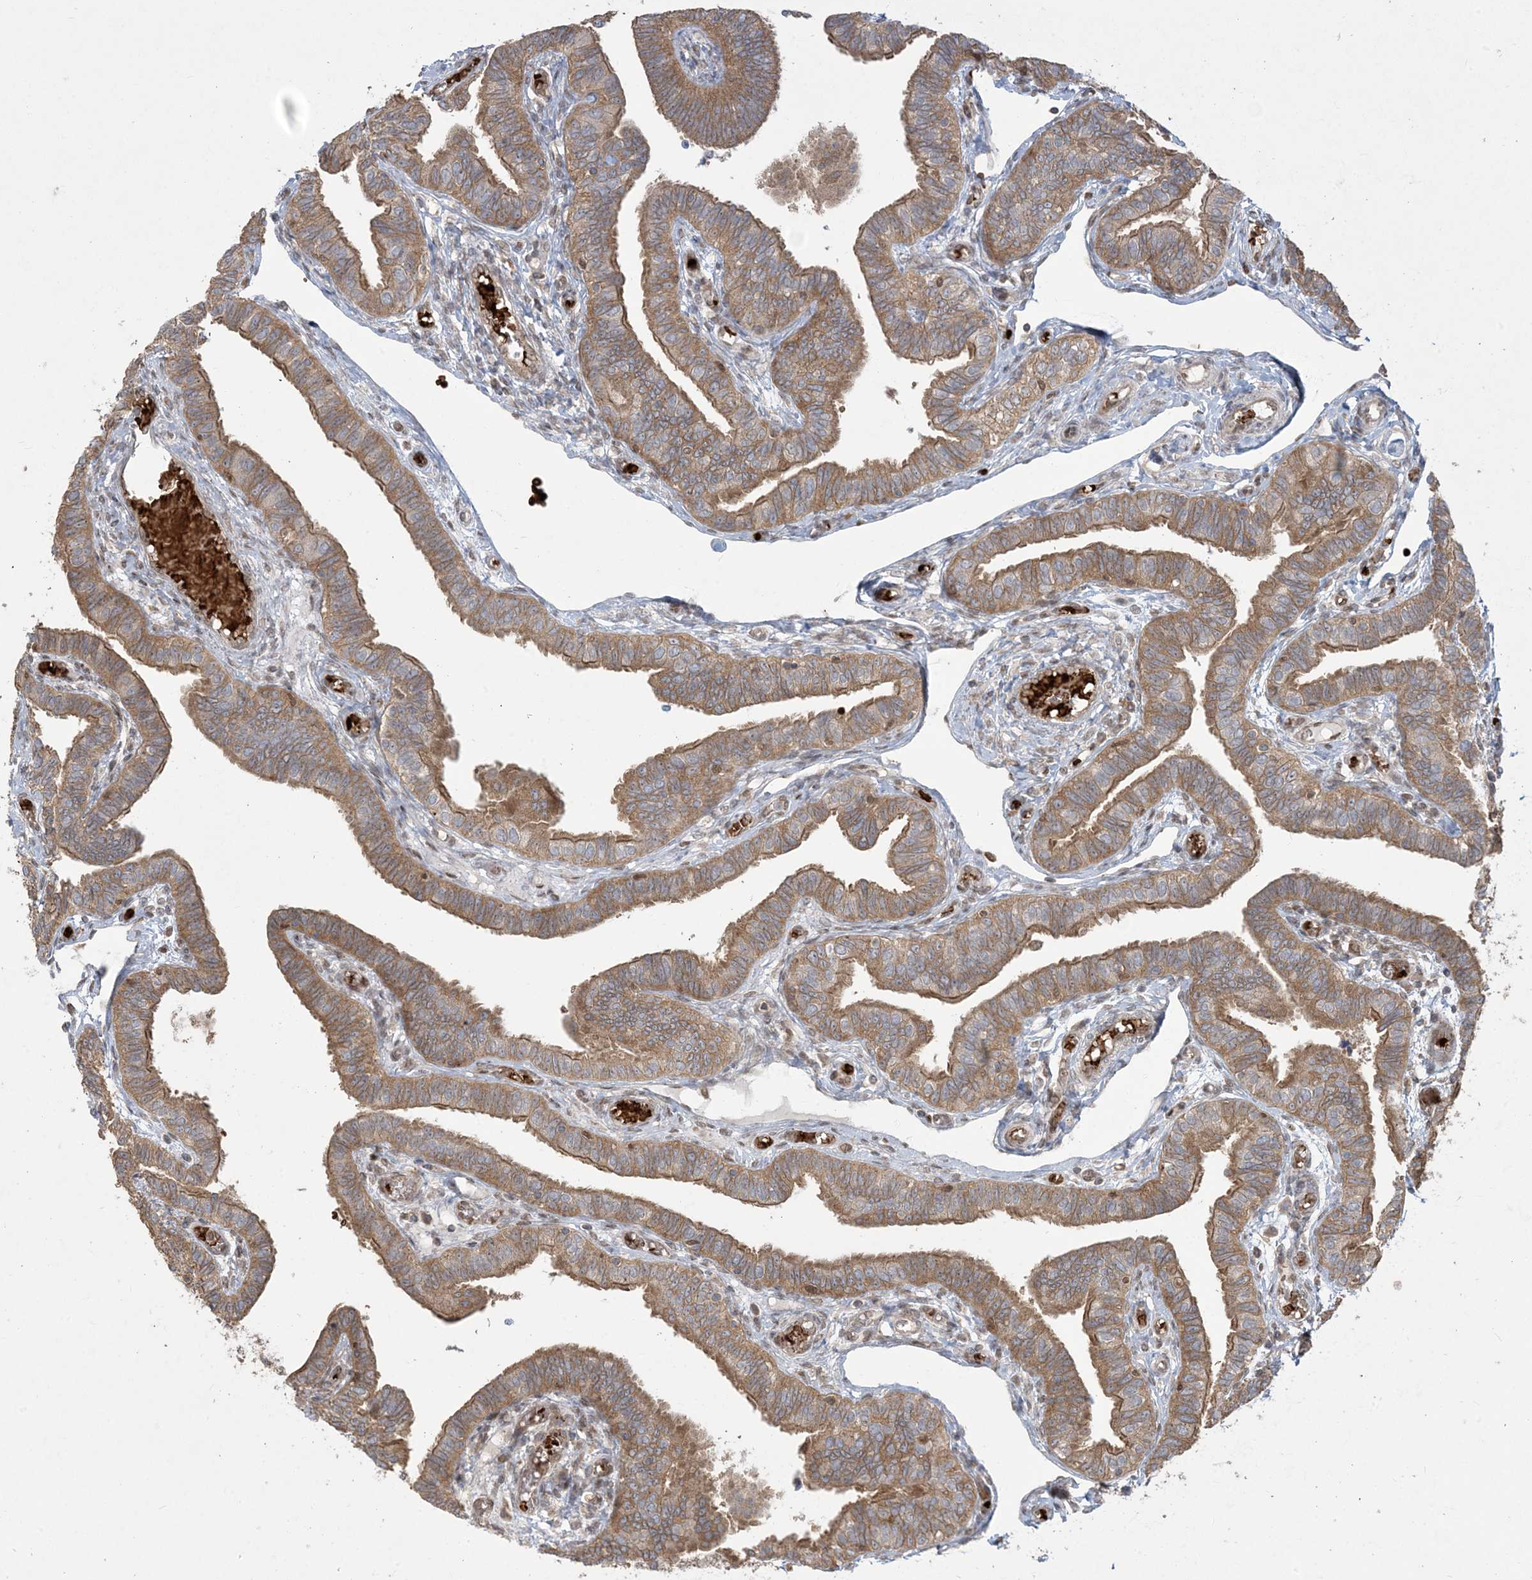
{"staining": {"intensity": "moderate", "quantity": ">75%", "location": "cytoplasmic/membranous"}, "tissue": "fallopian tube", "cell_type": "Glandular cells", "image_type": "normal", "snomed": [{"axis": "morphology", "description": "Normal tissue, NOS"}, {"axis": "topography", "description": "Fallopian tube"}], "caption": "Immunohistochemical staining of benign fallopian tube exhibits moderate cytoplasmic/membranous protein positivity in approximately >75% of glandular cells. (DAB IHC, brown staining for protein, blue staining for nuclei).", "gene": "ABCF3", "patient": {"sex": "female", "age": 39}}